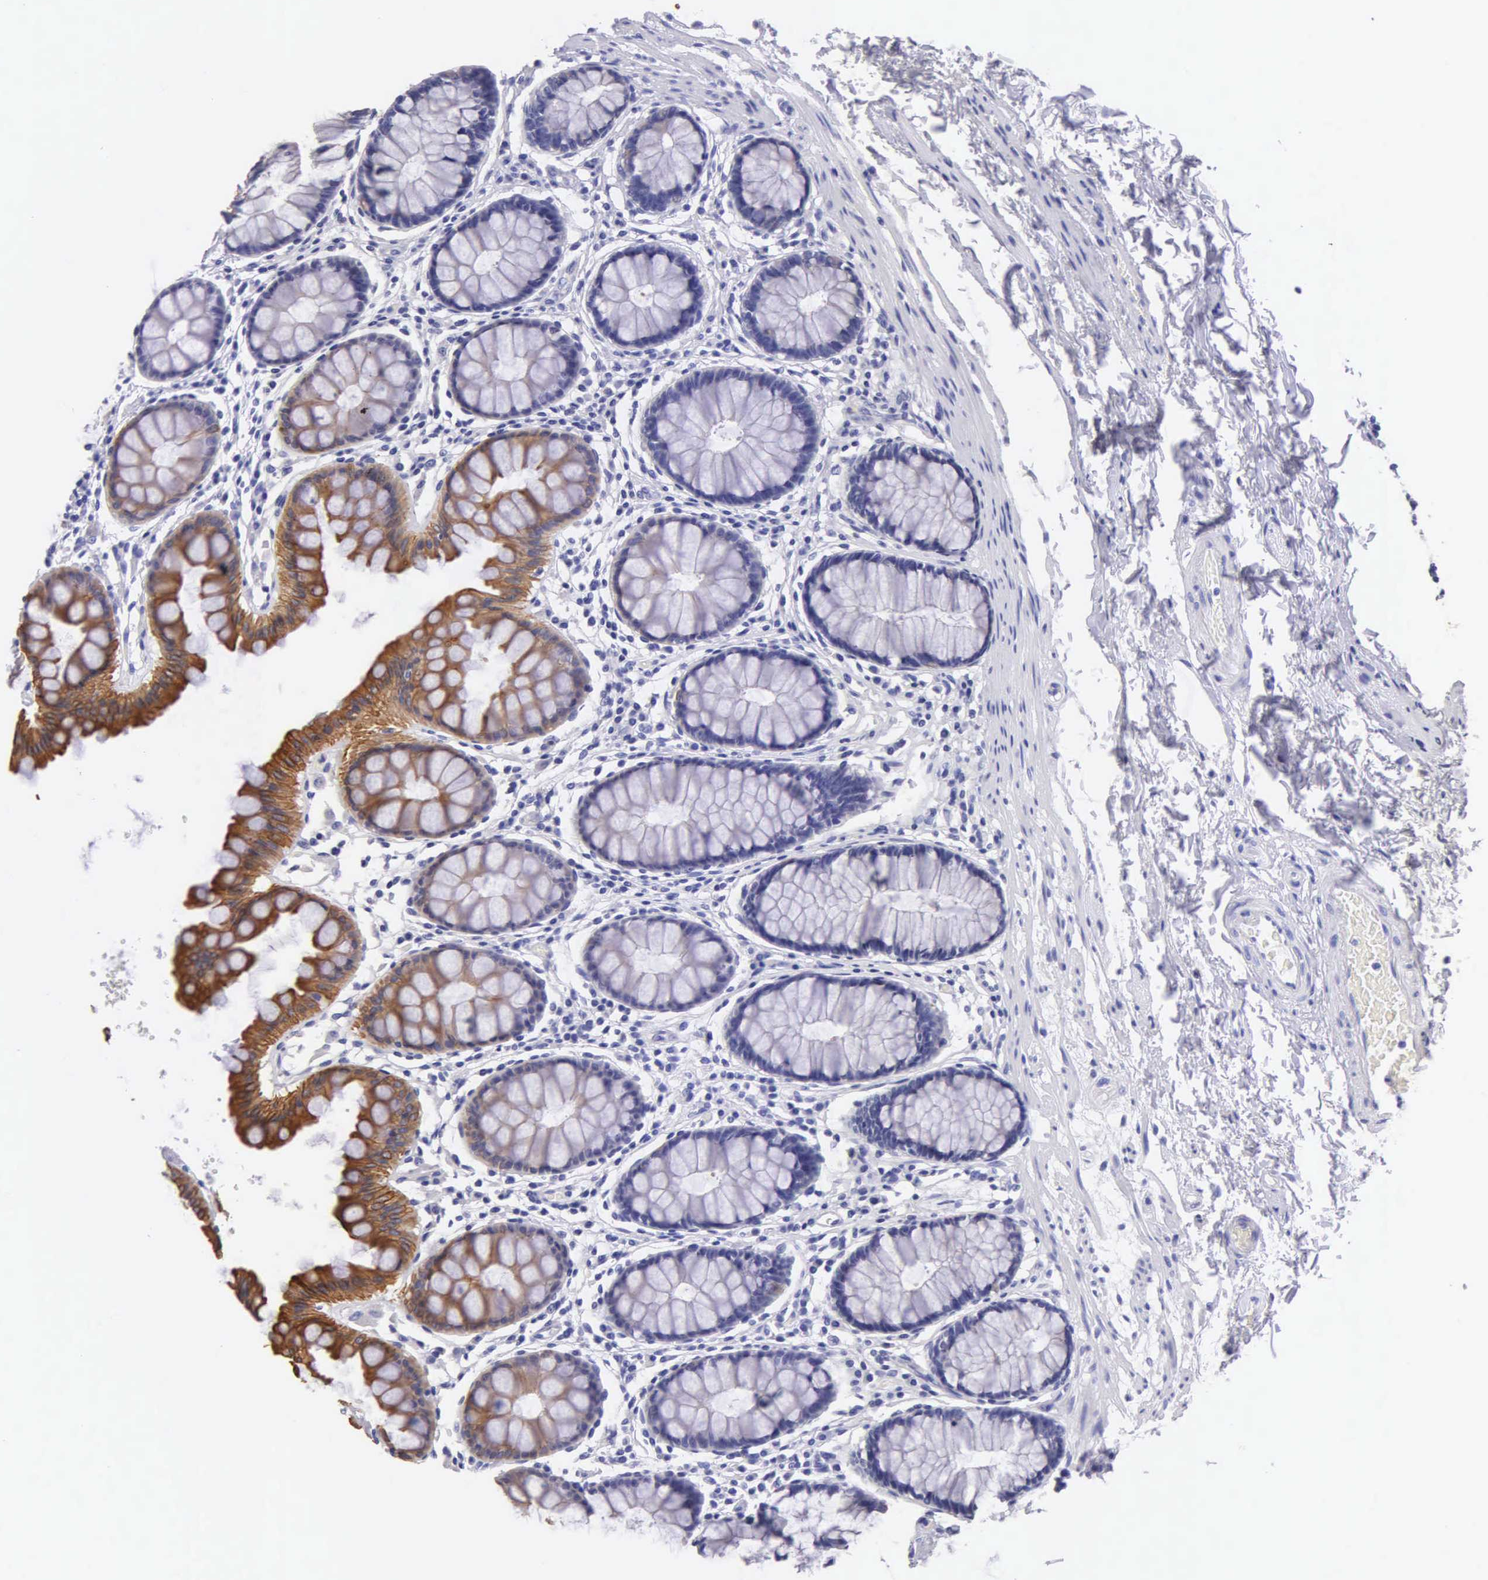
{"staining": {"intensity": "strong", "quantity": "<25%", "location": "nuclear"}, "tissue": "rectum", "cell_type": "Glandular cells", "image_type": "normal", "snomed": [{"axis": "morphology", "description": "Normal tissue, NOS"}, {"axis": "topography", "description": "Rectum"}], "caption": "An IHC histopathology image of normal tissue is shown. Protein staining in brown highlights strong nuclear positivity in rectum within glandular cells. The protein of interest is stained brown, and the nuclei are stained in blue (DAB (3,3'-diaminobenzidine) IHC with brightfield microscopy, high magnification).", "gene": "KRT17", "patient": {"sex": "male", "age": 77}}